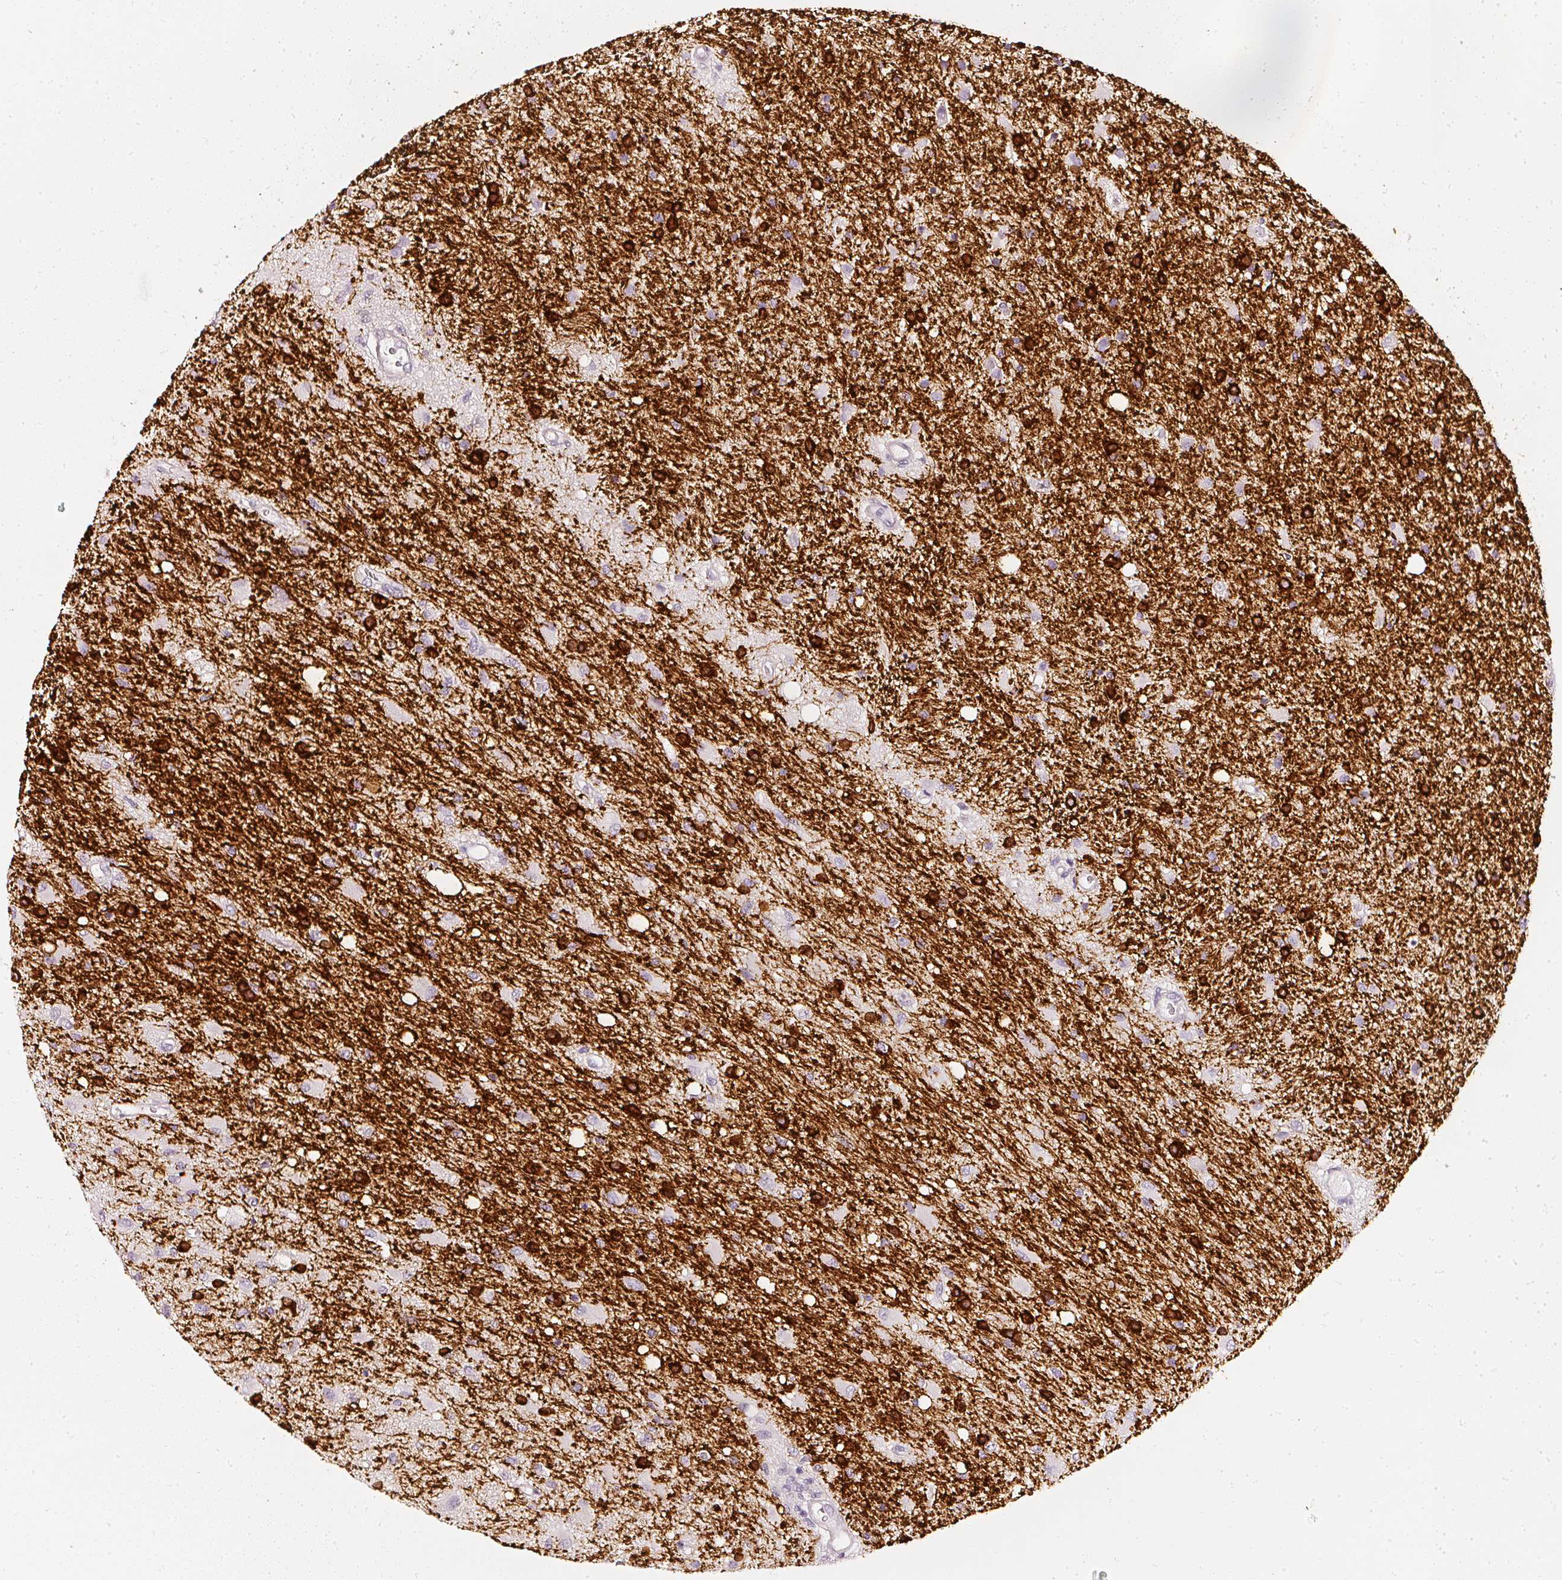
{"staining": {"intensity": "strong", "quantity": "25%-75%", "location": "cytoplasmic/membranous"}, "tissue": "glioma", "cell_type": "Tumor cells", "image_type": "cancer", "snomed": [{"axis": "morphology", "description": "Glioma, malignant, High grade"}, {"axis": "topography", "description": "Brain"}], "caption": "Human glioma stained with a brown dye shows strong cytoplasmic/membranous positive expression in about 25%-75% of tumor cells.", "gene": "CNP", "patient": {"sex": "male", "age": 67}}